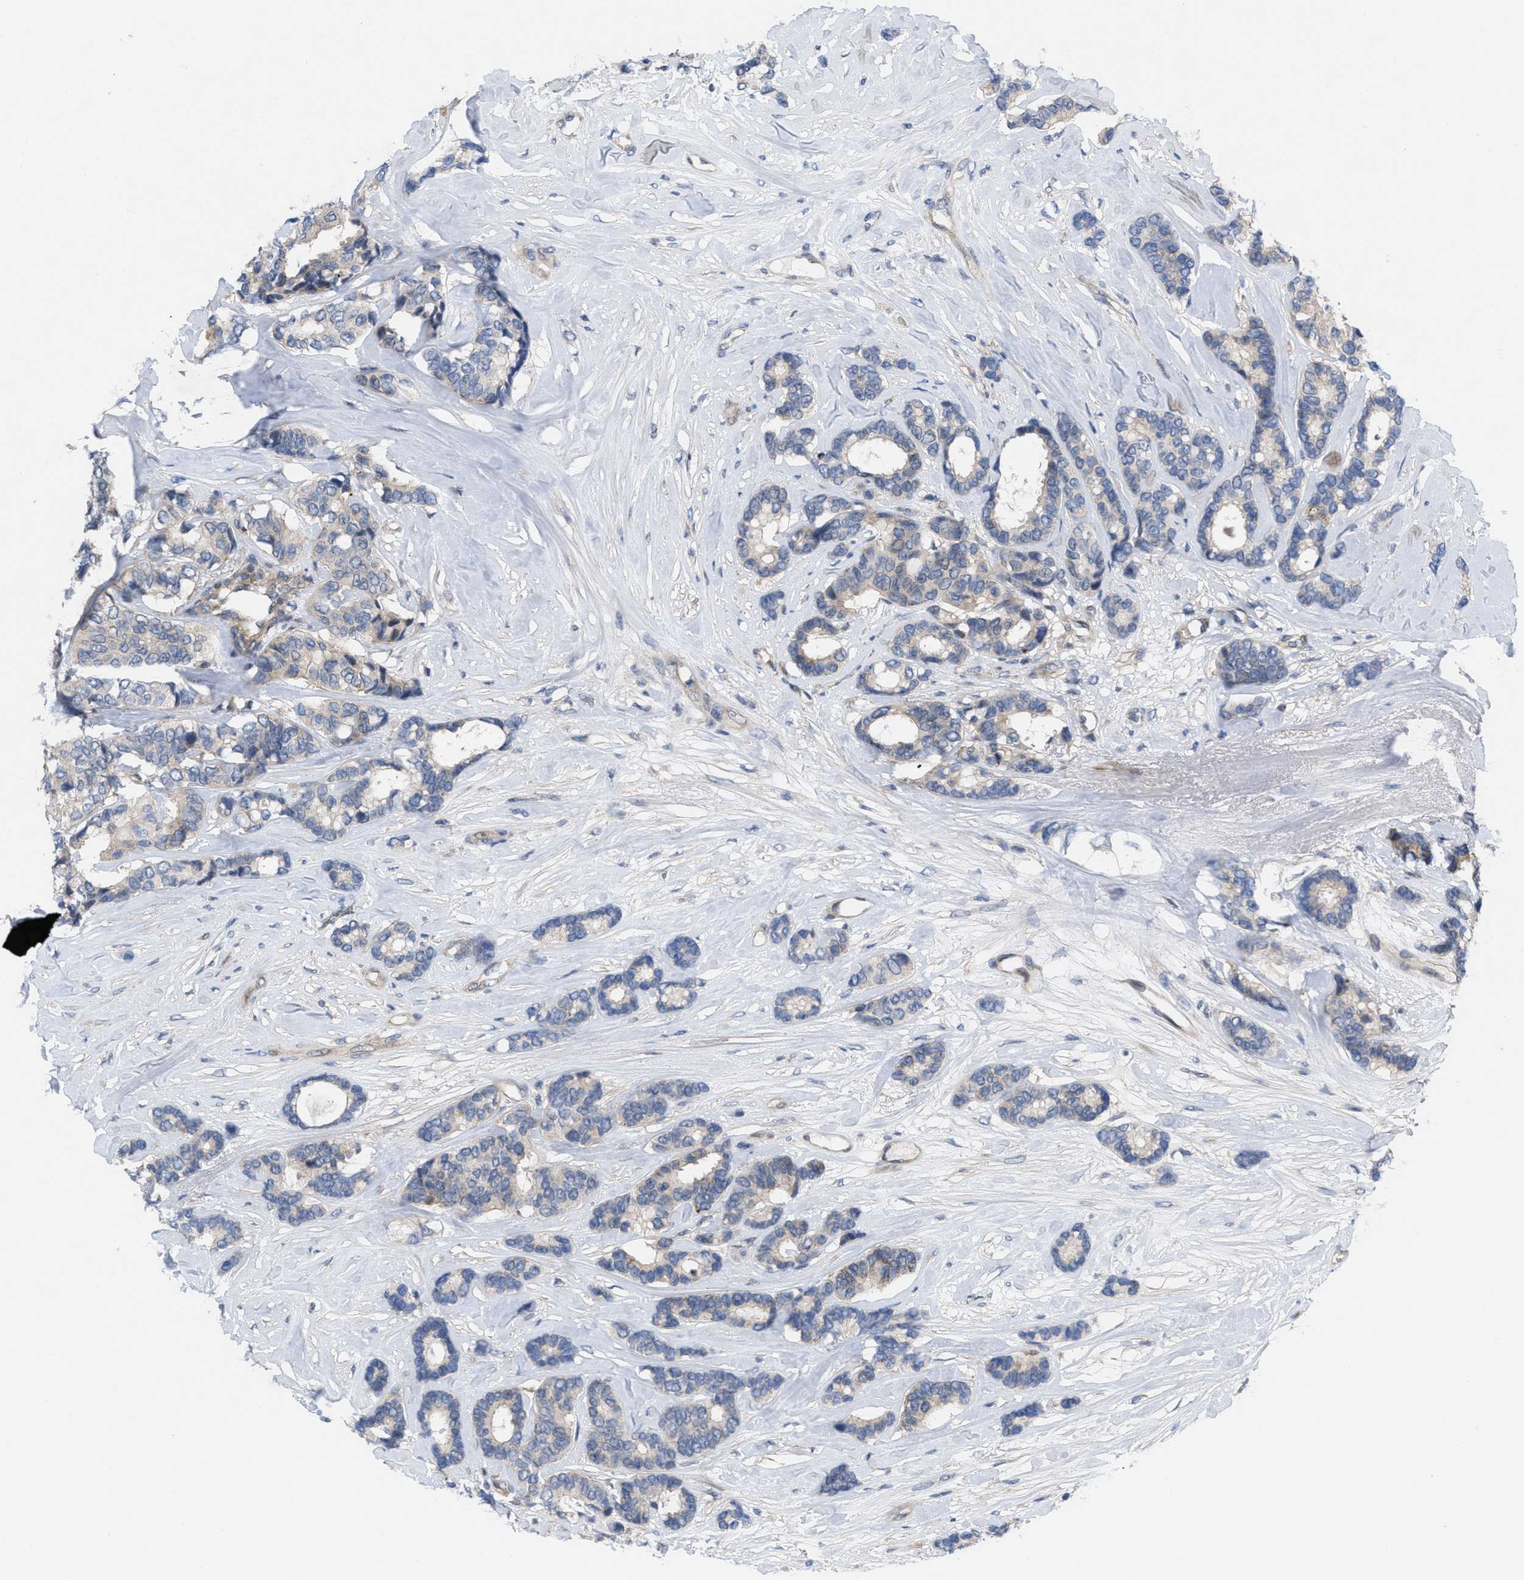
{"staining": {"intensity": "negative", "quantity": "none", "location": "none"}, "tissue": "breast cancer", "cell_type": "Tumor cells", "image_type": "cancer", "snomed": [{"axis": "morphology", "description": "Duct carcinoma"}, {"axis": "topography", "description": "Breast"}], "caption": "Tumor cells show no significant protein positivity in infiltrating ductal carcinoma (breast).", "gene": "NDEL1", "patient": {"sex": "female", "age": 87}}